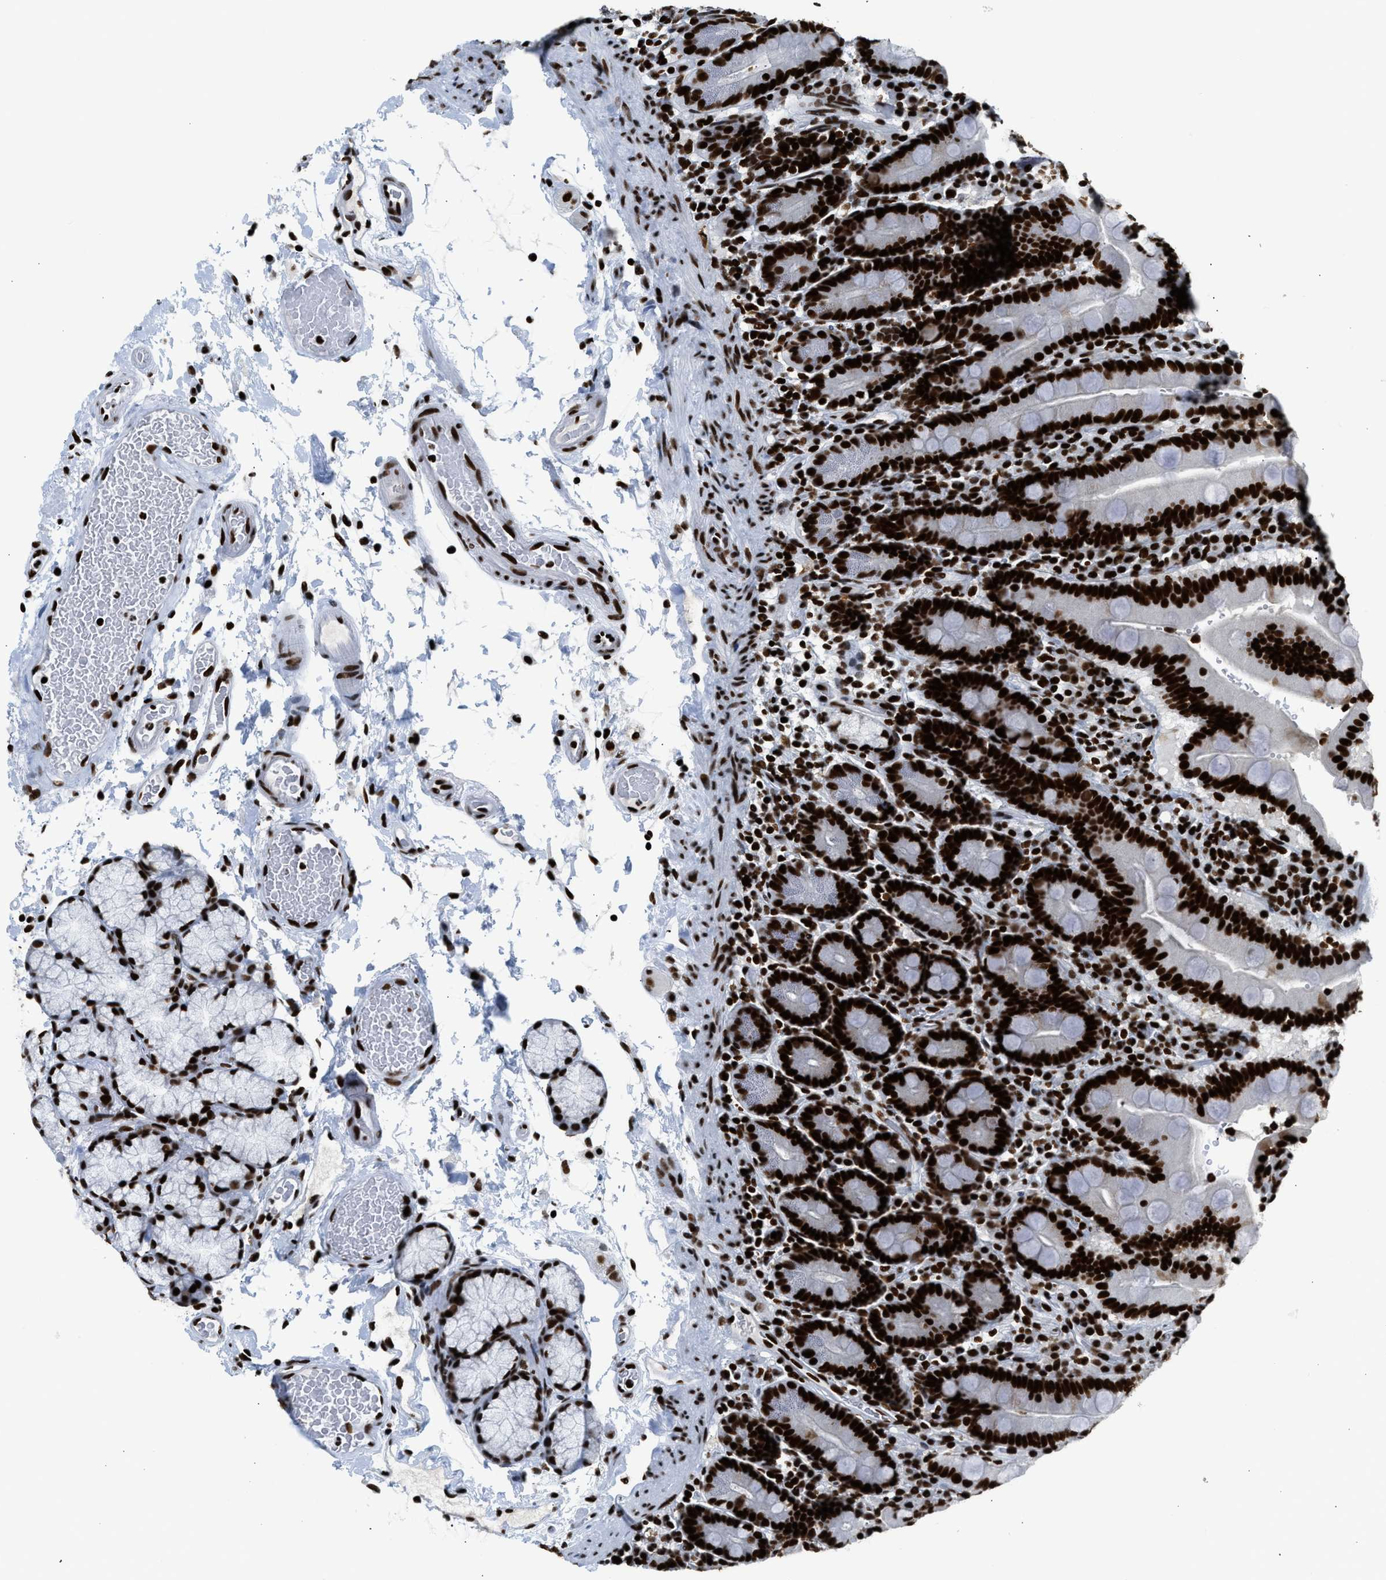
{"staining": {"intensity": "strong", "quantity": ">75%", "location": "nuclear"}, "tissue": "duodenum", "cell_type": "Glandular cells", "image_type": "normal", "snomed": [{"axis": "morphology", "description": "Normal tissue, NOS"}, {"axis": "topography", "description": "Small intestine, NOS"}], "caption": "Strong nuclear protein positivity is seen in approximately >75% of glandular cells in duodenum. Using DAB (3,3'-diaminobenzidine) (brown) and hematoxylin (blue) stains, captured at high magnification using brightfield microscopy.", "gene": "PIF1", "patient": {"sex": "female", "age": 71}}